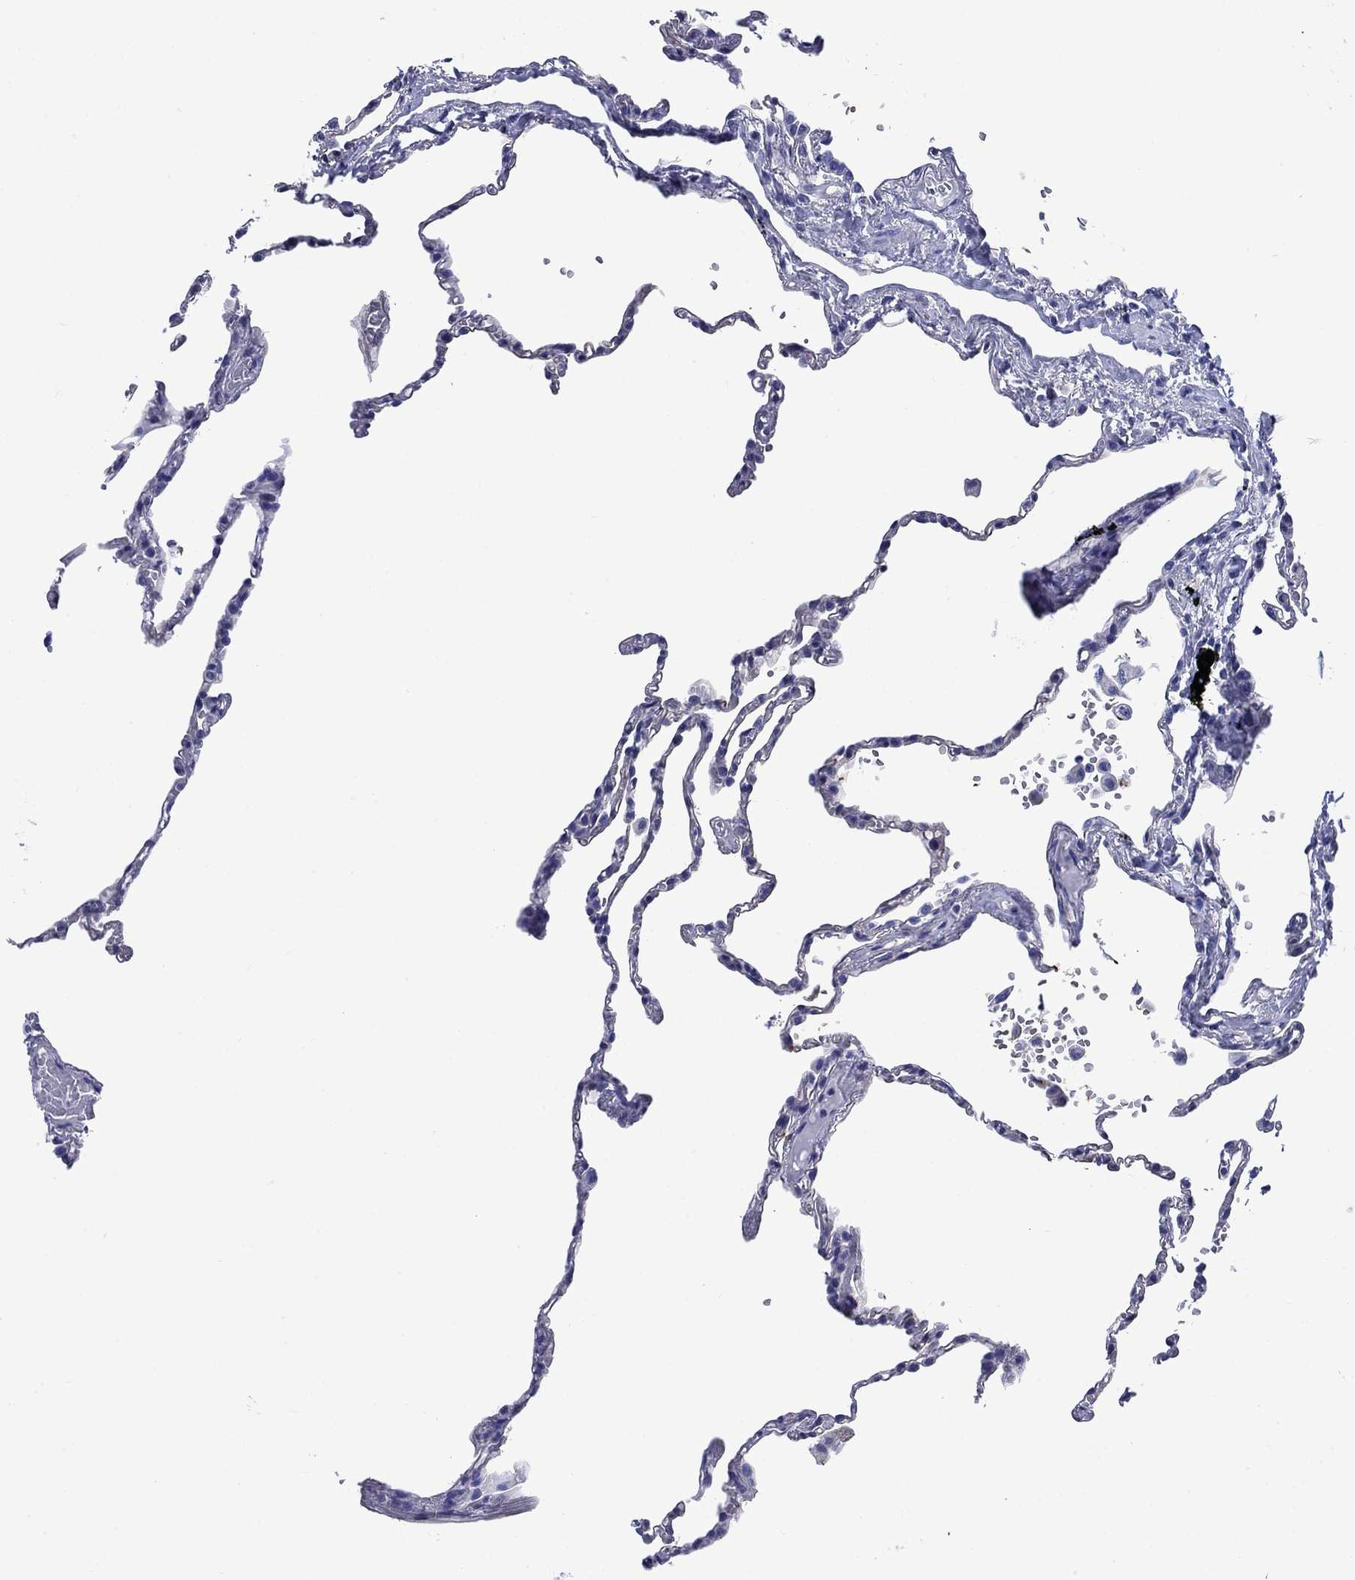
{"staining": {"intensity": "negative", "quantity": "none", "location": "none"}, "tissue": "lung", "cell_type": "Alveolar cells", "image_type": "normal", "snomed": [{"axis": "morphology", "description": "Normal tissue, NOS"}, {"axis": "topography", "description": "Lung"}], "caption": "A micrograph of human lung is negative for staining in alveolar cells. (DAB IHC visualized using brightfield microscopy, high magnification).", "gene": "SLC1A2", "patient": {"sex": "male", "age": 78}}